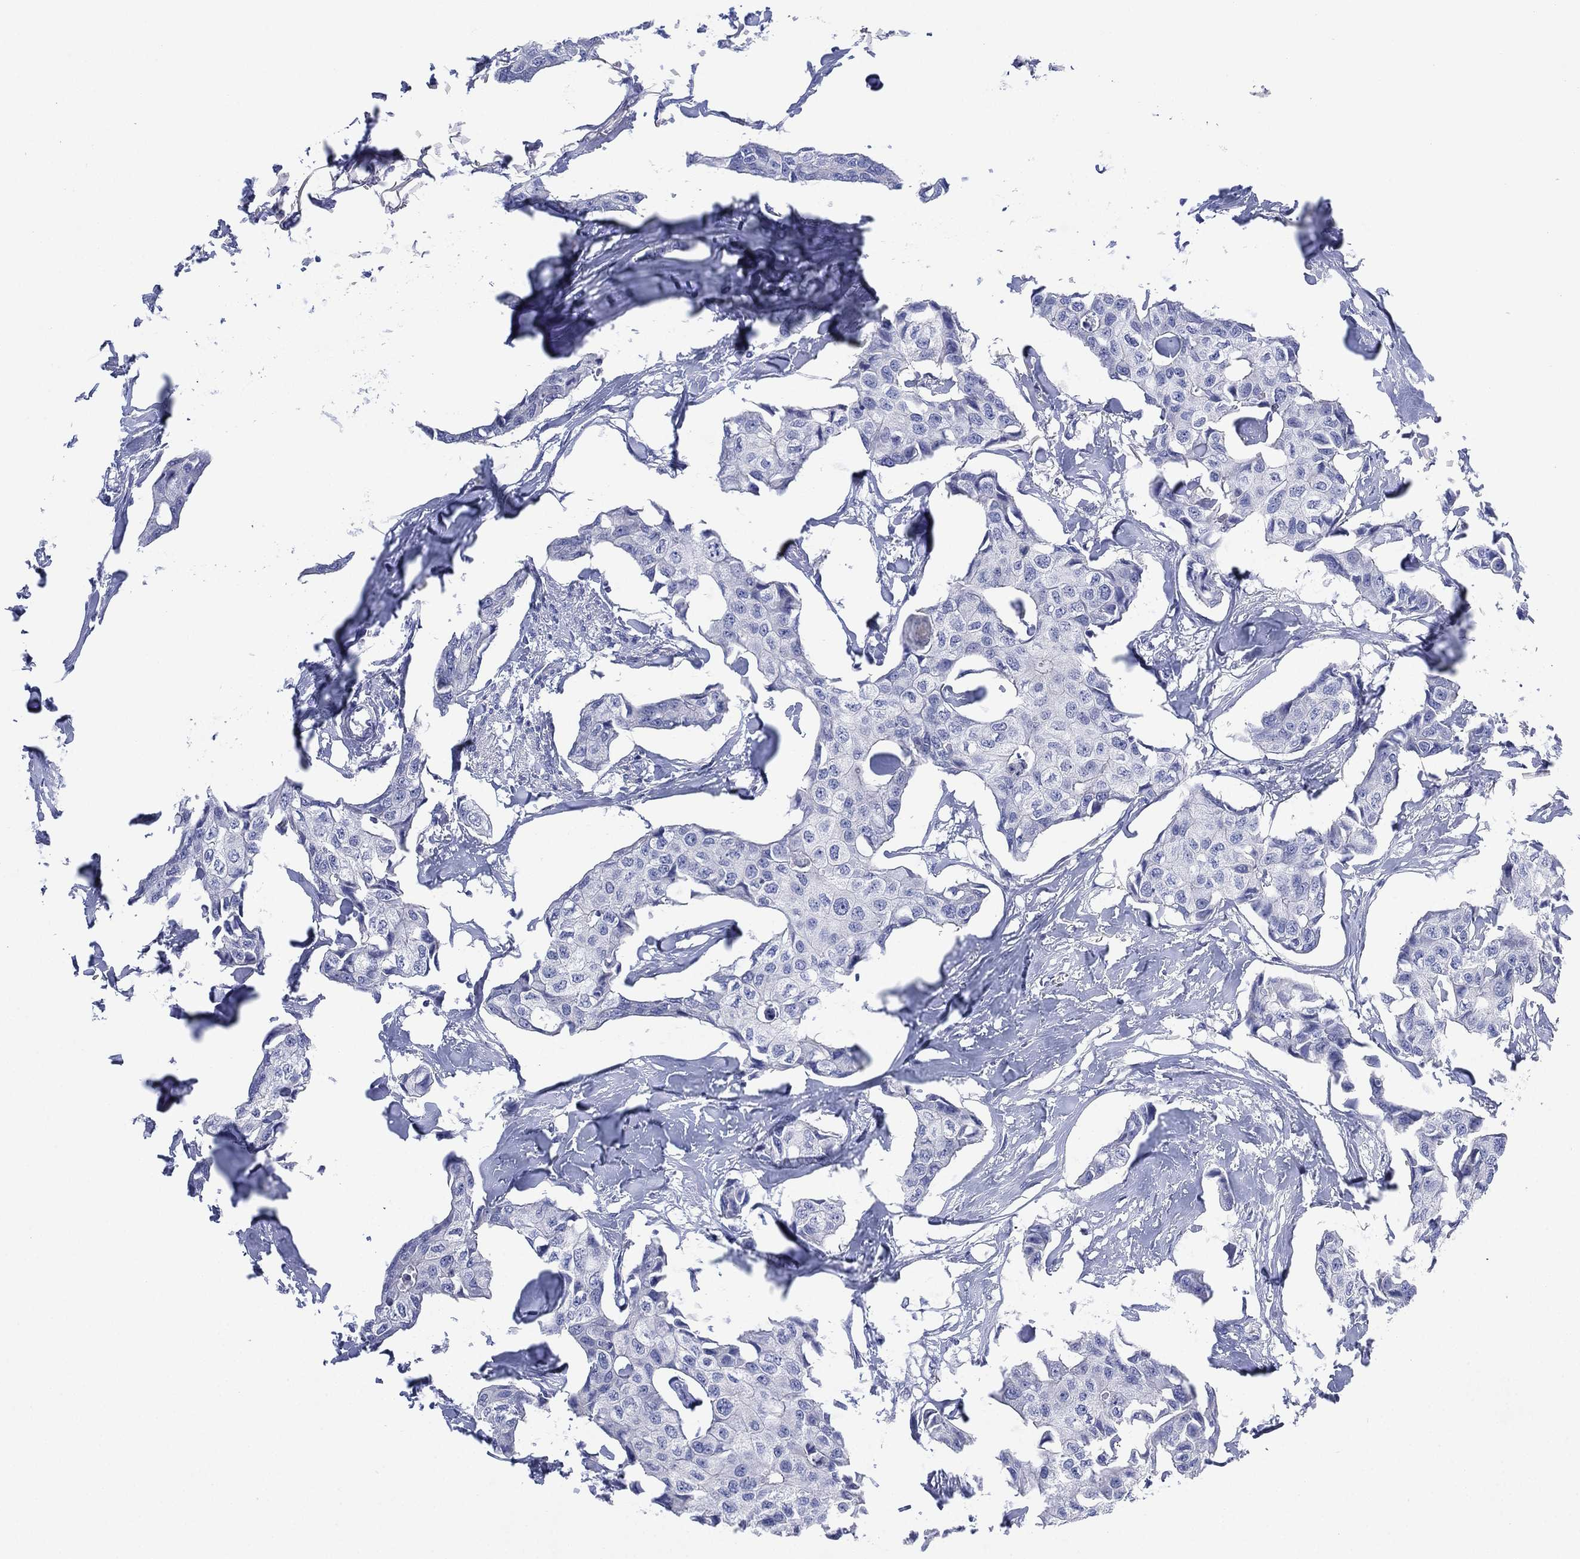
{"staining": {"intensity": "negative", "quantity": "none", "location": "none"}, "tissue": "breast cancer", "cell_type": "Tumor cells", "image_type": "cancer", "snomed": [{"axis": "morphology", "description": "Duct carcinoma"}, {"axis": "topography", "description": "Breast"}], "caption": "Human breast cancer stained for a protein using immunohistochemistry (IHC) demonstrates no staining in tumor cells.", "gene": "CHRNA3", "patient": {"sex": "female", "age": 80}}